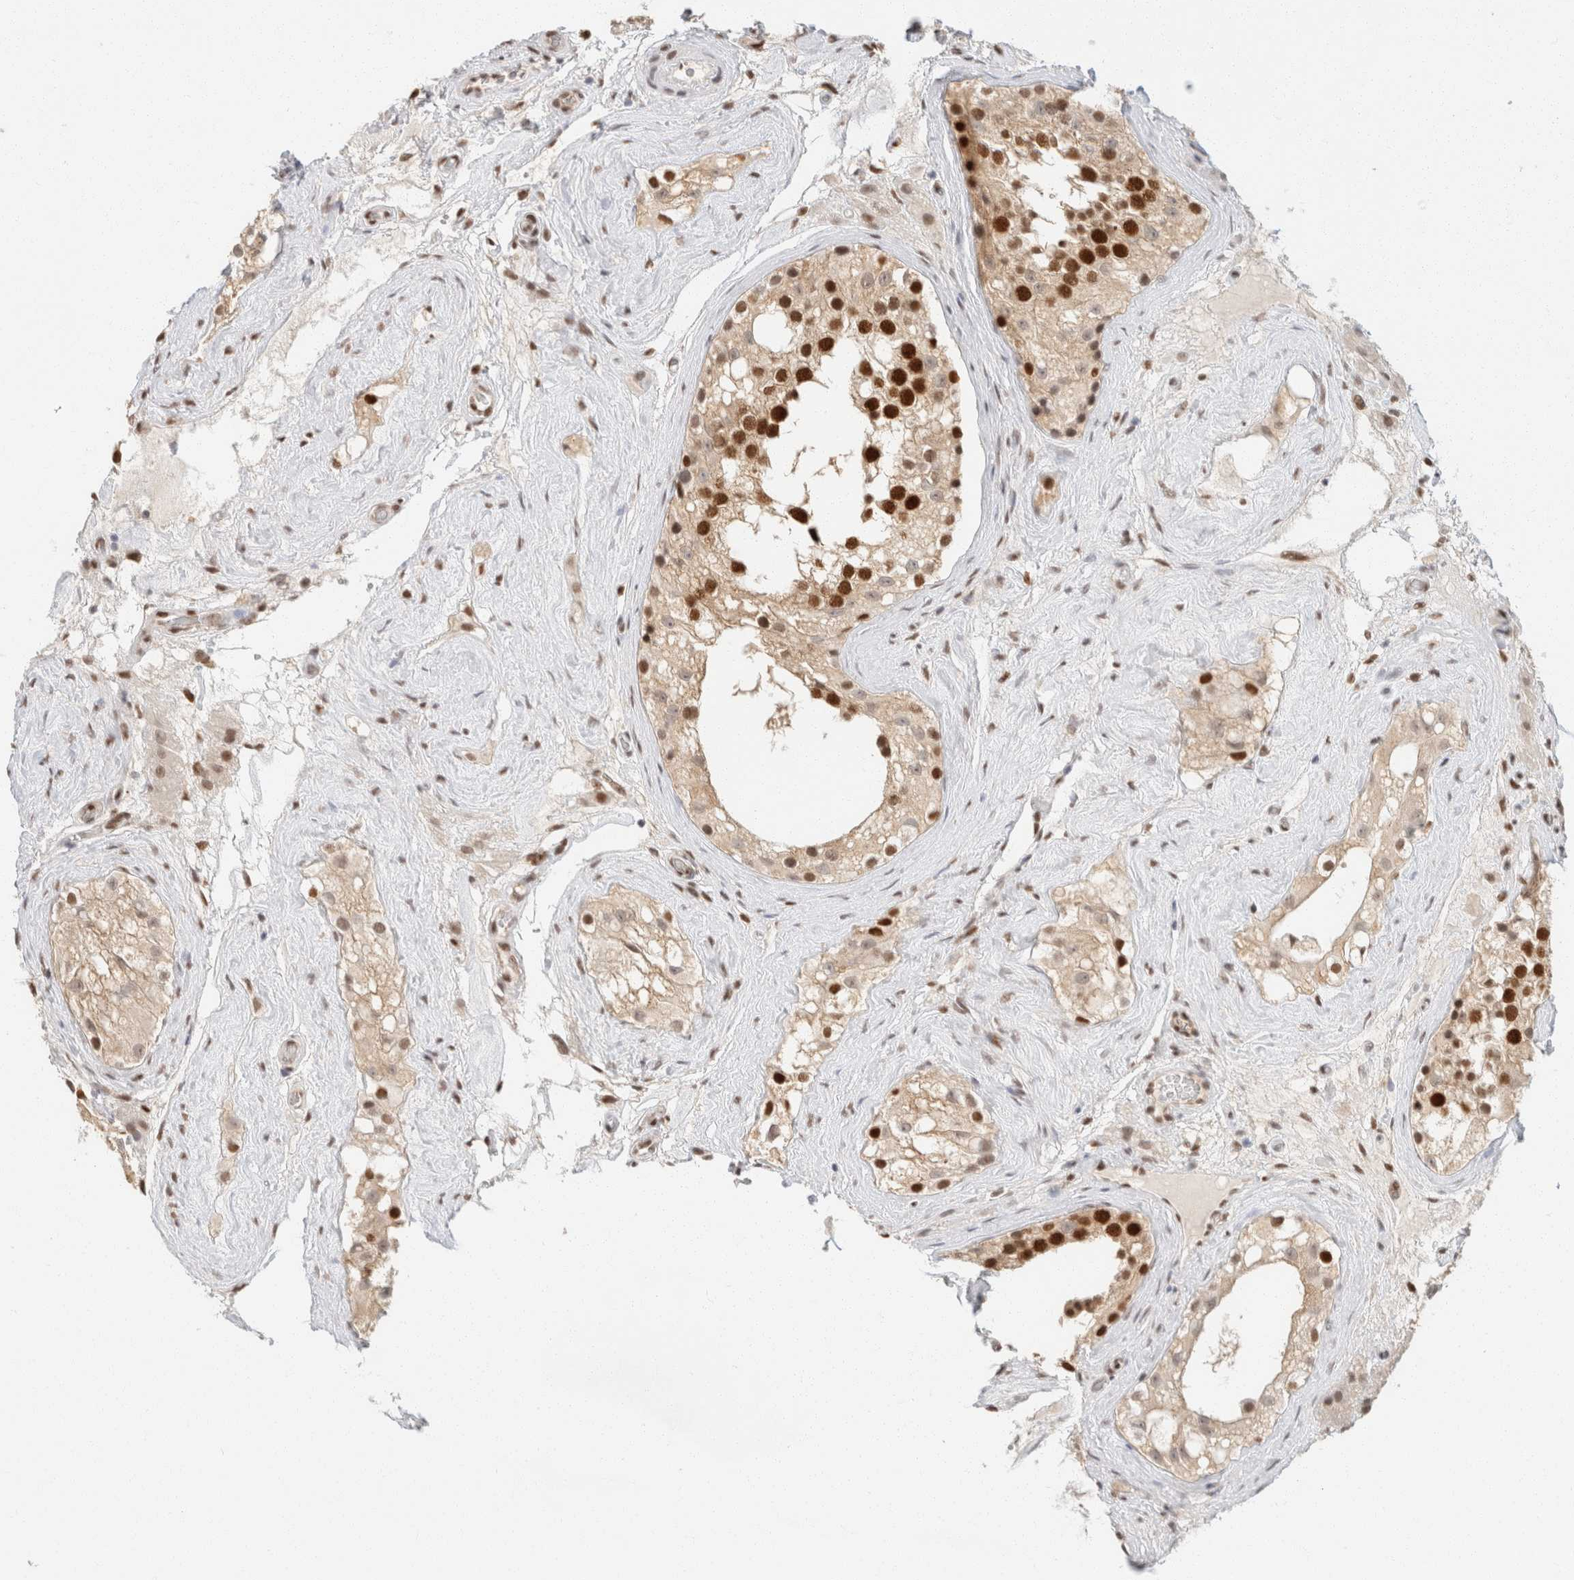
{"staining": {"intensity": "strong", "quantity": "25%-75%", "location": "nuclear"}, "tissue": "testis", "cell_type": "Cells in seminiferous ducts", "image_type": "normal", "snomed": [{"axis": "morphology", "description": "Normal tissue, NOS"}, {"axis": "morphology", "description": "Seminoma, NOS"}, {"axis": "topography", "description": "Testis"}], "caption": "Protein expression analysis of normal human testis reveals strong nuclear staining in about 25%-75% of cells in seminiferous ducts. (Brightfield microscopy of DAB IHC at high magnification).", "gene": "ZNF768", "patient": {"sex": "male", "age": 71}}